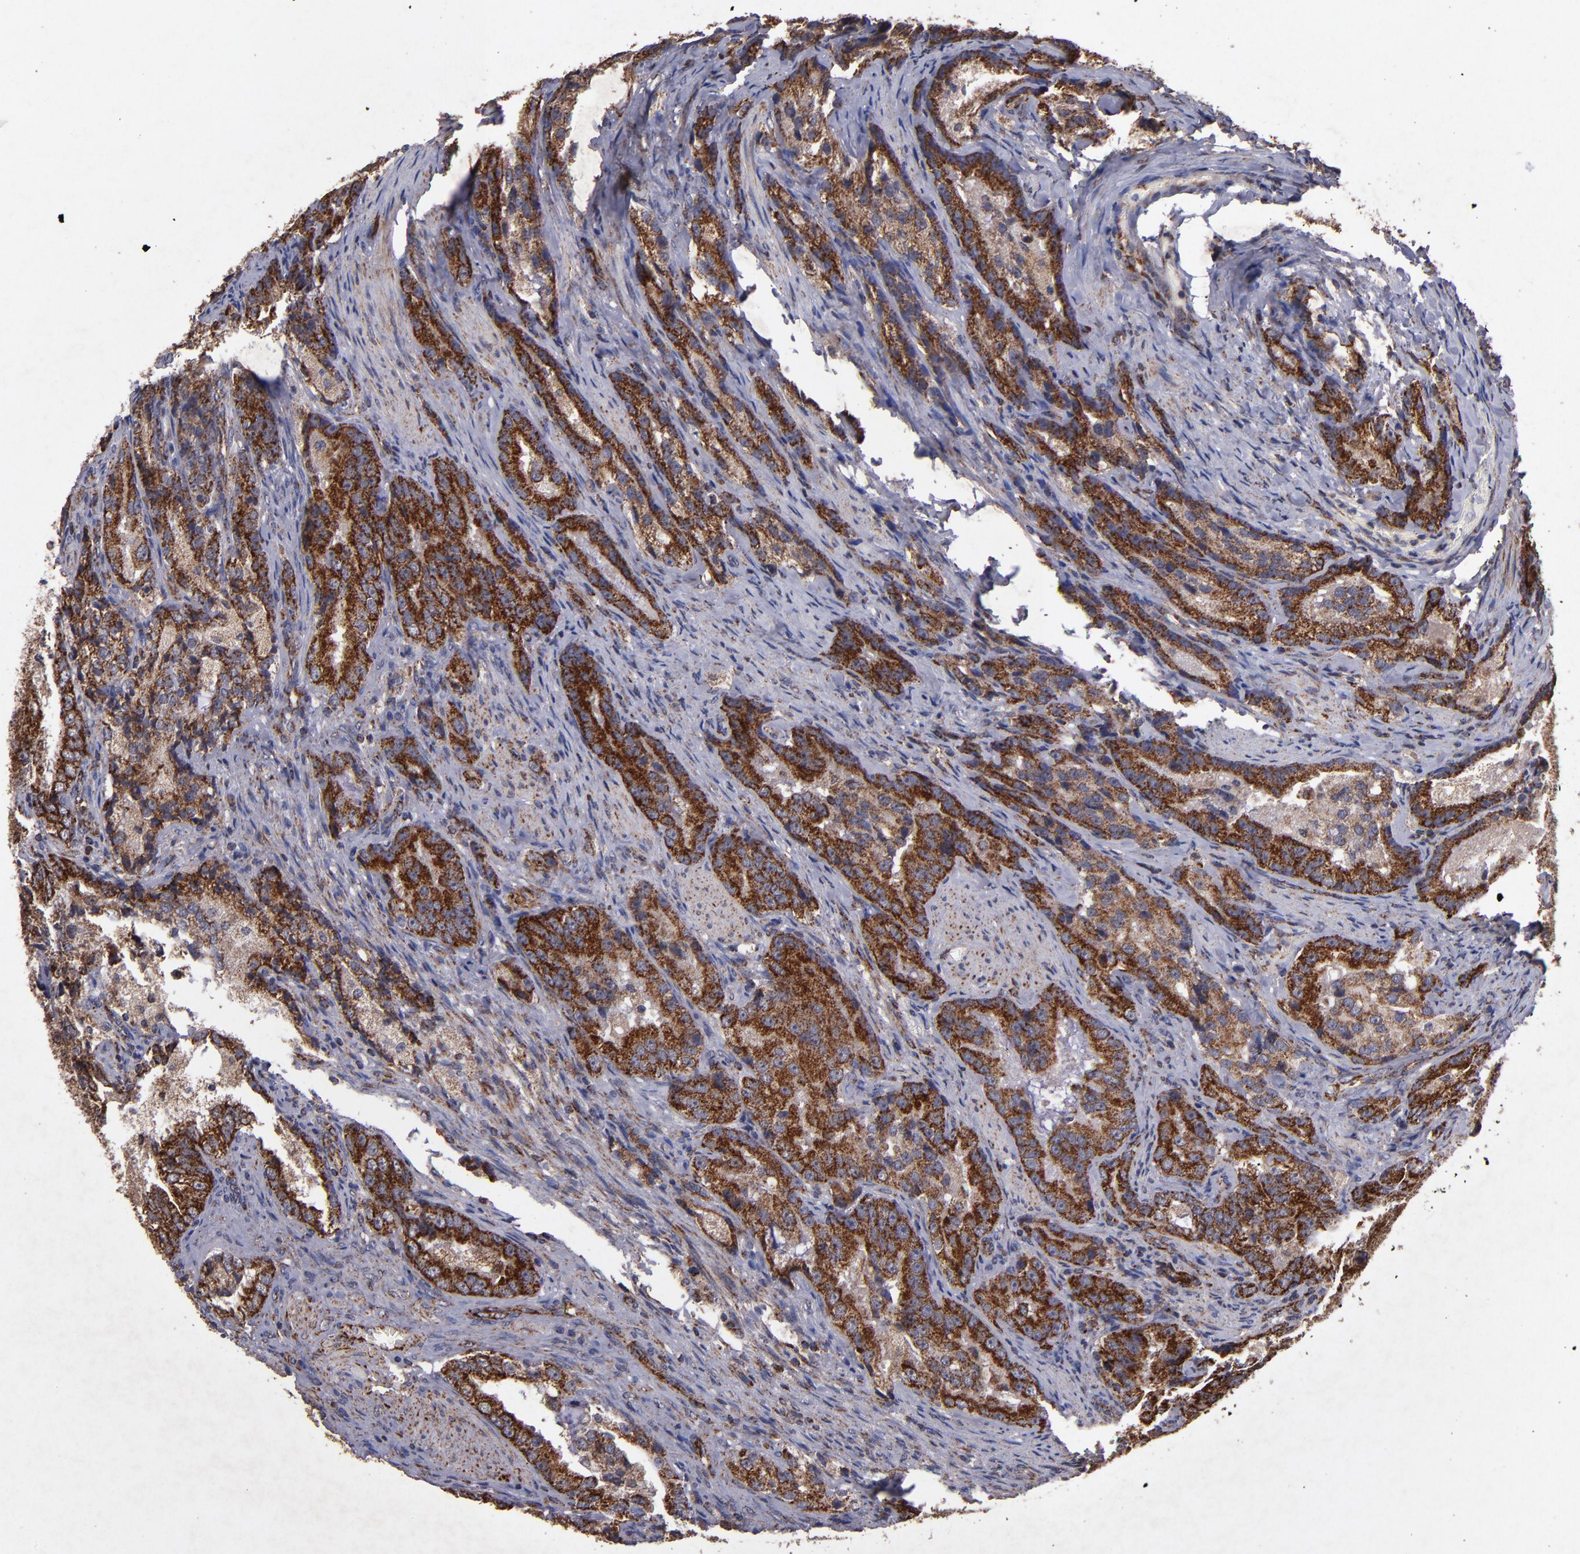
{"staining": {"intensity": "strong", "quantity": ">75%", "location": "cytoplasmic/membranous"}, "tissue": "prostate cancer", "cell_type": "Tumor cells", "image_type": "cancer", "snomed": [{"axis": "morphology", "description": "Adenocarcinoma, High grade"}, {"axis": "topography", "description": "Prostate"}], "caption": "Prostate cancer stained with immunohistochemistry (IHC) shows strong cytoplasmic/membranous expression in approximately >75% of tumor cells. Ihc stains the protein in brown and the nuclei are stained blue.", "gene": "TIMM9", "patient": {"sex": "male", "age": 63}}